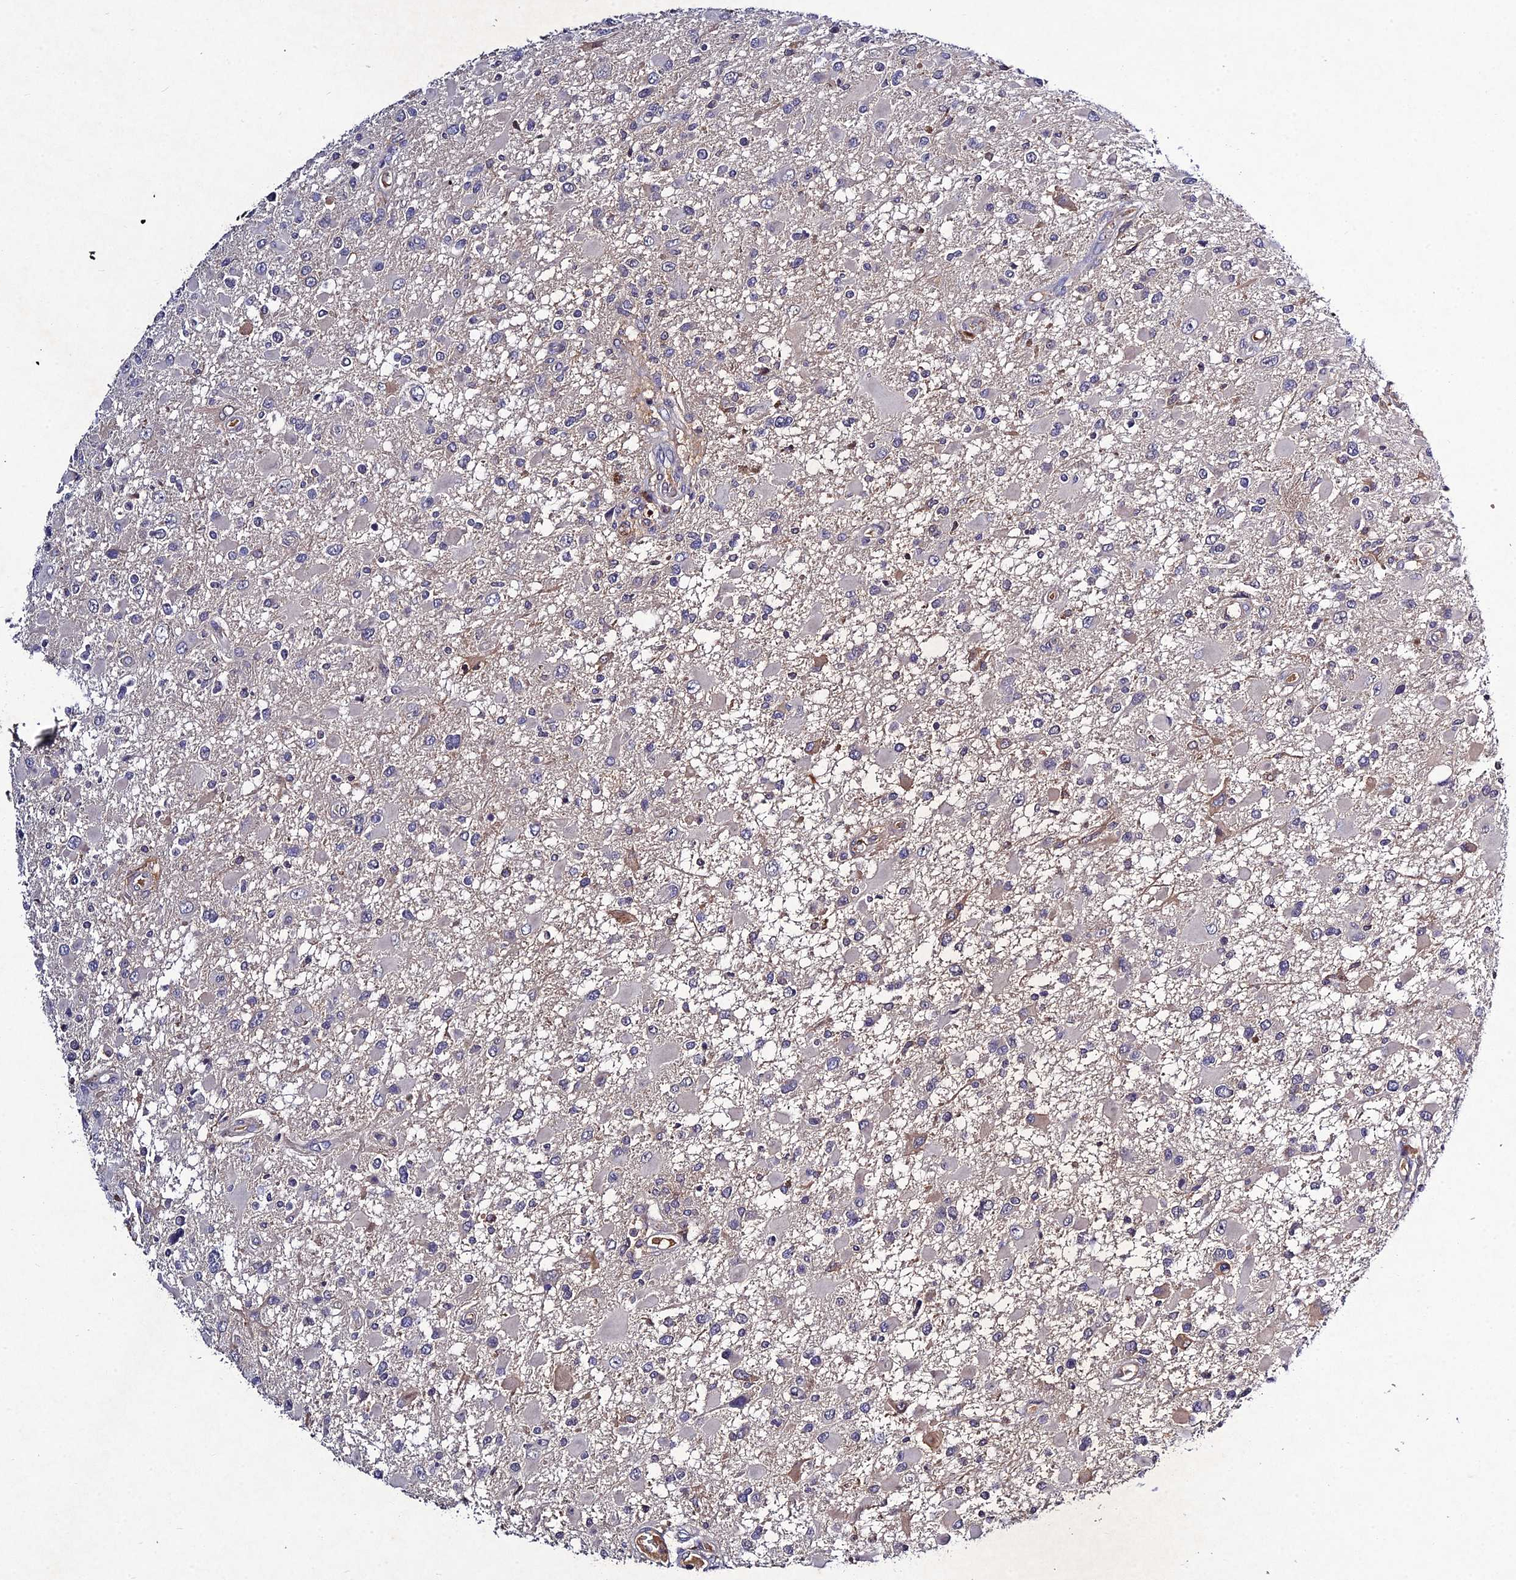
{"staining": {"intensity": "negative", "quantity": "none", "location": "none"}, "tissue": "glioma", "cell_type": "Tumor cells", "image_type": "cancer", "snomed": [{"axis": "morphology", "description": "Glioma, malignant, High grade"}, {"axis": "topography", "description": "Brain"}], "caption": "Immunohistochemical staining of high-grade glioma (malignant) reveals no significant expression in tumor cells.", "gene": "CHST5", "patient": {"sex": "male", "age": 53}}